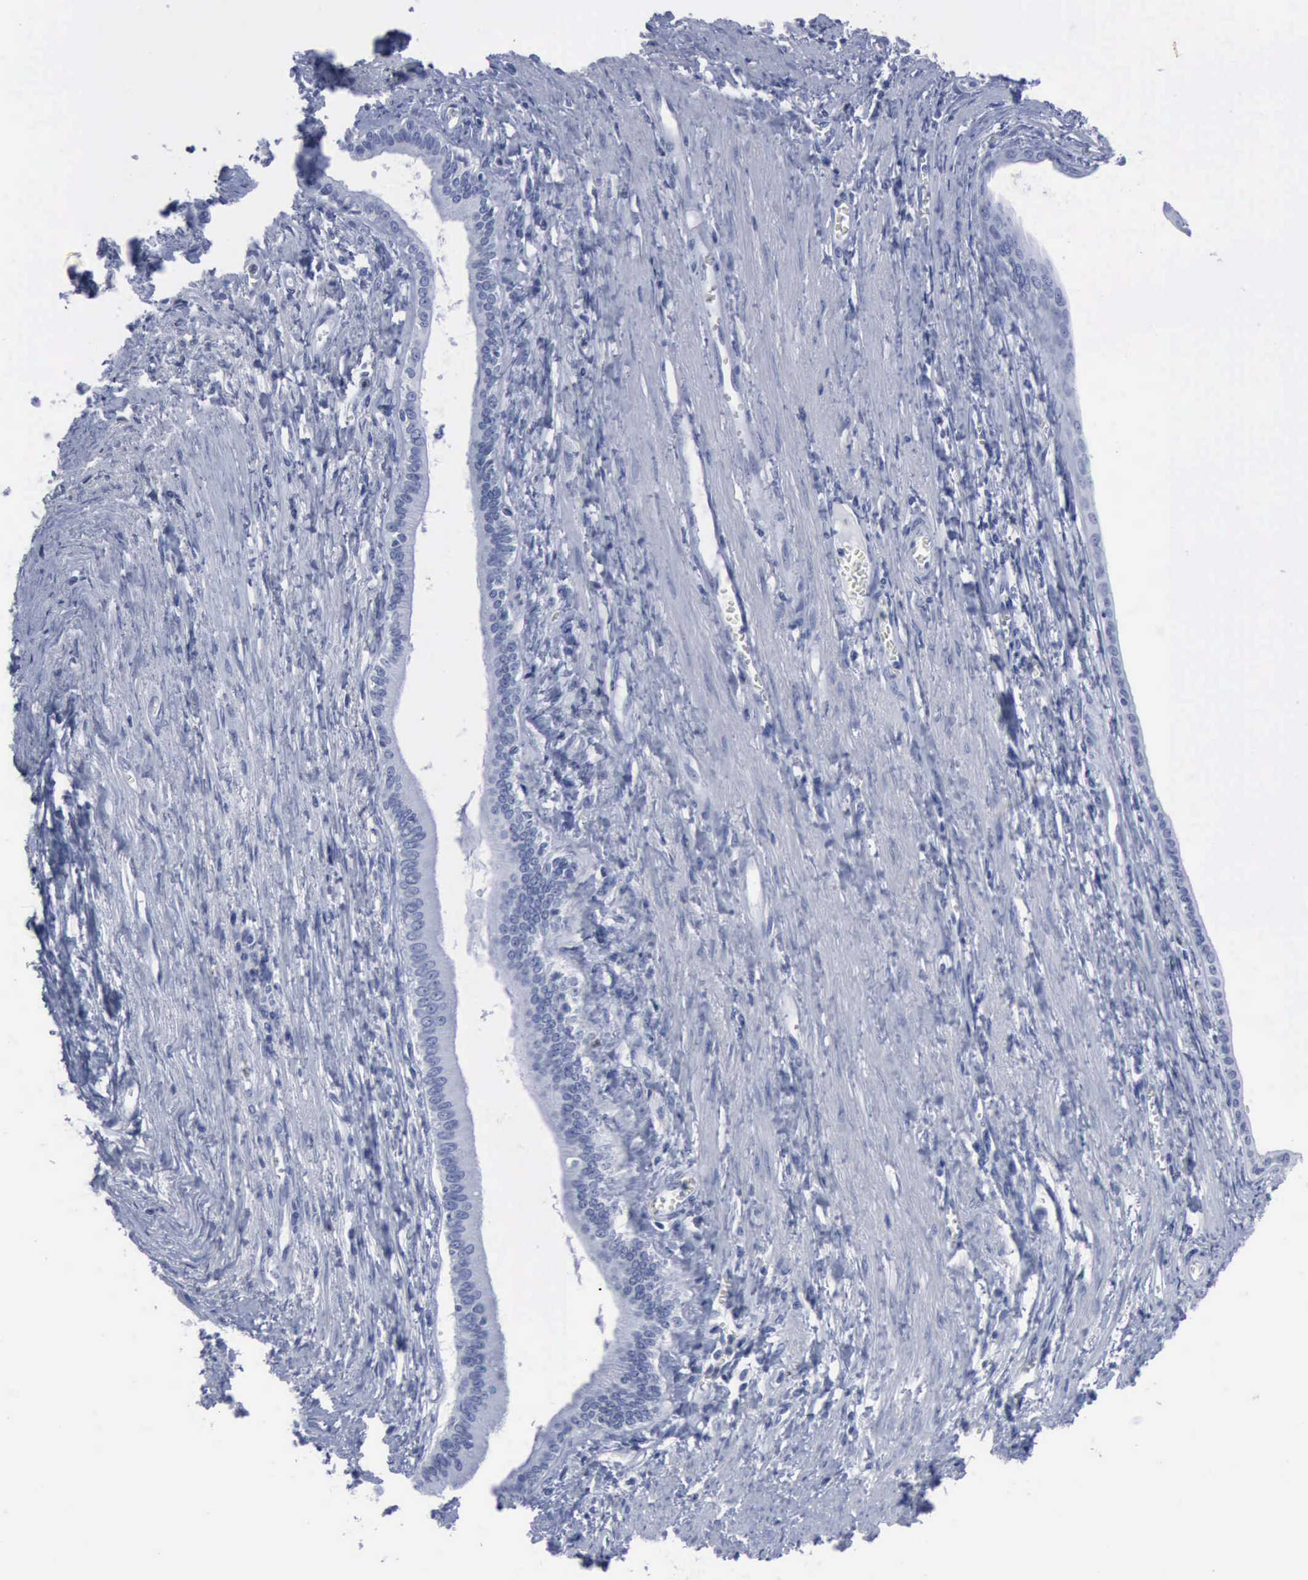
{"staining": {"intensity": "negative", "quantity": "none", "location": "none"}, "tissue": "liver cancer", "cell_type": "Tumor cells", "image_type": "cancer", "snomed": [{"axis": "morphology", "description": "Cholangiocarcinoma"}, {"axis": "topography", "description": "Liver"}], "caption": "IHC of liver cholangiocarcinoma exhibits no positivity in tumor cells.", "gene": "CSTA", "patient": {"sex": "female", "age": 79}}